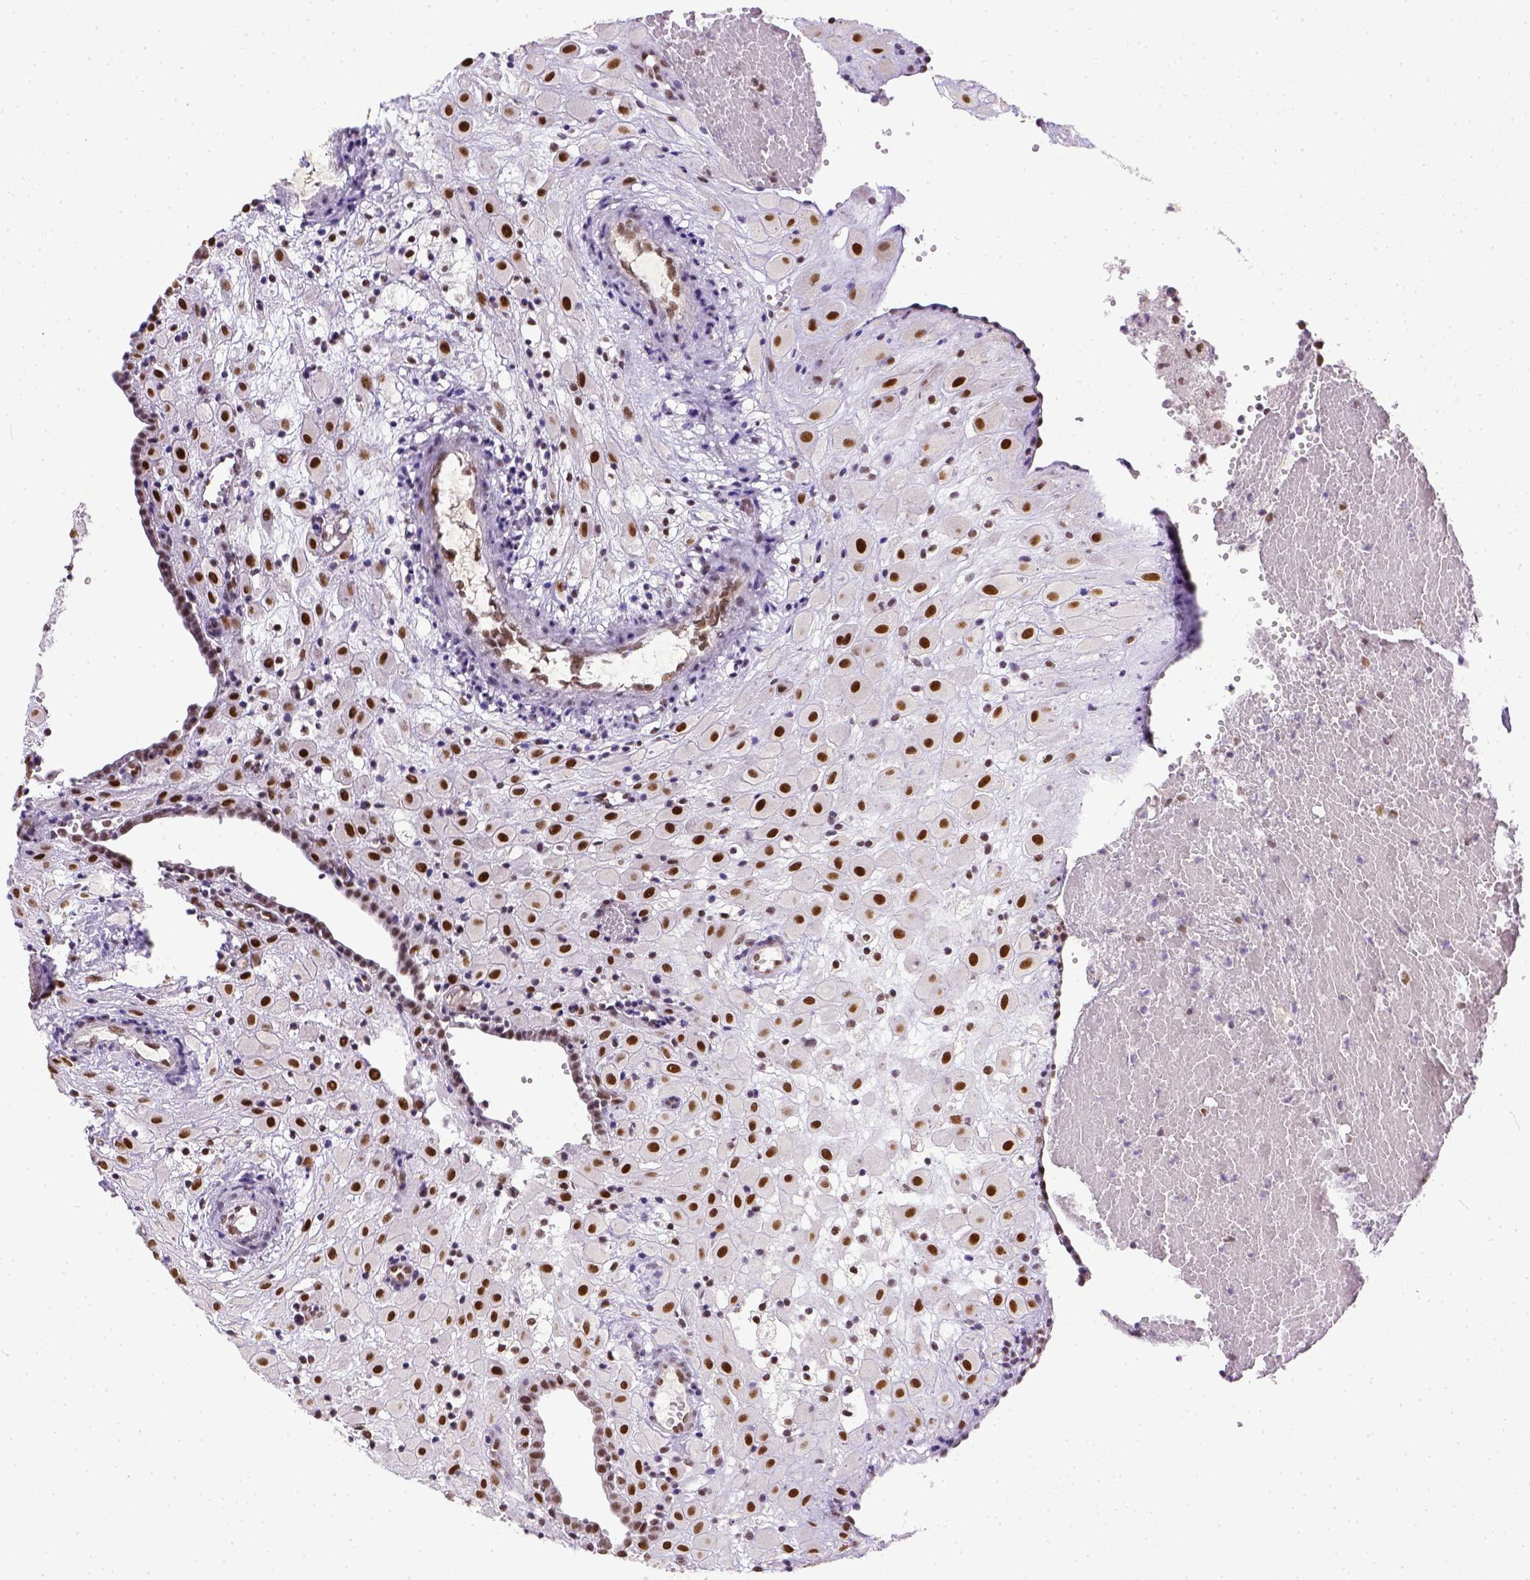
{"staining": {"intensity": "strong", "quantity": ">75%", "location": "nuclear"}, "tissue": "placenta", "cell_type": "Decidual cells", "image_type": "normal", "snomed": [{"axis": "morphology", "description": "Normal tissue, NOS"}, {"axis": "topography", "description": "Placenta"}], "caption": "The immunohistochemical stain highlights strong nuclear expression in decidual cells of benign placenta.", "gene": "ERCC1", "patient": {"sex": "female", "age": 24}}